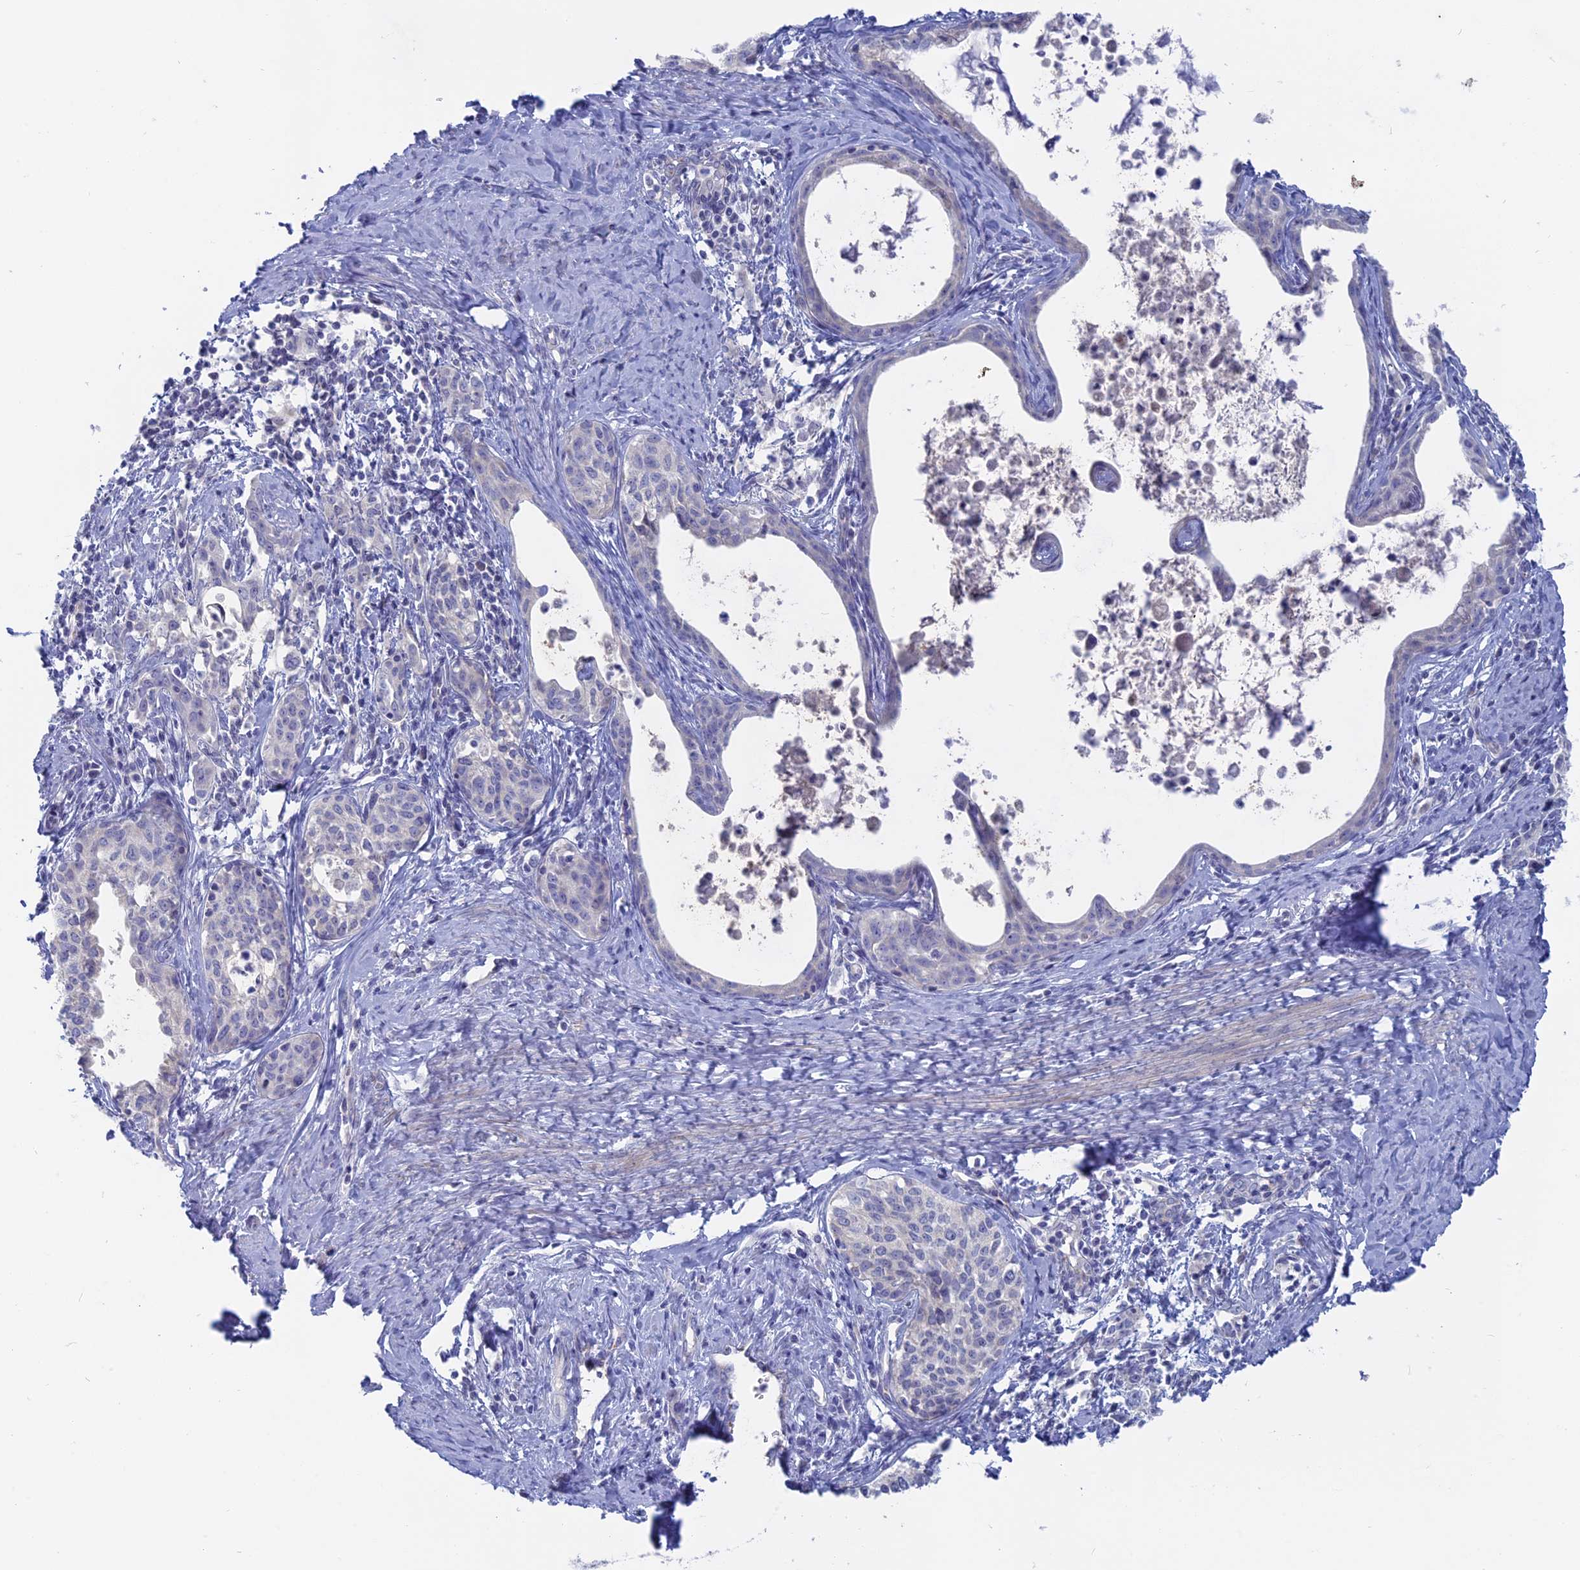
{"staining": {"intensity": "negative", "quantity": "none", "location": "none"}, "tissue": "cervical cancer", "cell_type": "Tumor cells", "image_type": "cancer", "snomed": [{"axis": "morphology", "description": "Squamous cell carcinoma, NOS"}, {"axis": "topography", "description": "Cervix"}], "caption": "Immunohistochemistry of cervical cancer (squamous cell carcinoma) shows no positivity in tumor cells. (Stains: DAB (3,3'-diaminobenzidine) immunohistochemistry with hematoxylin counter stain, Microscopy: brightfield microscopy at high magnification).", "gene": "TBC1D30", "patient": {"sex": "female", "age": 52}}